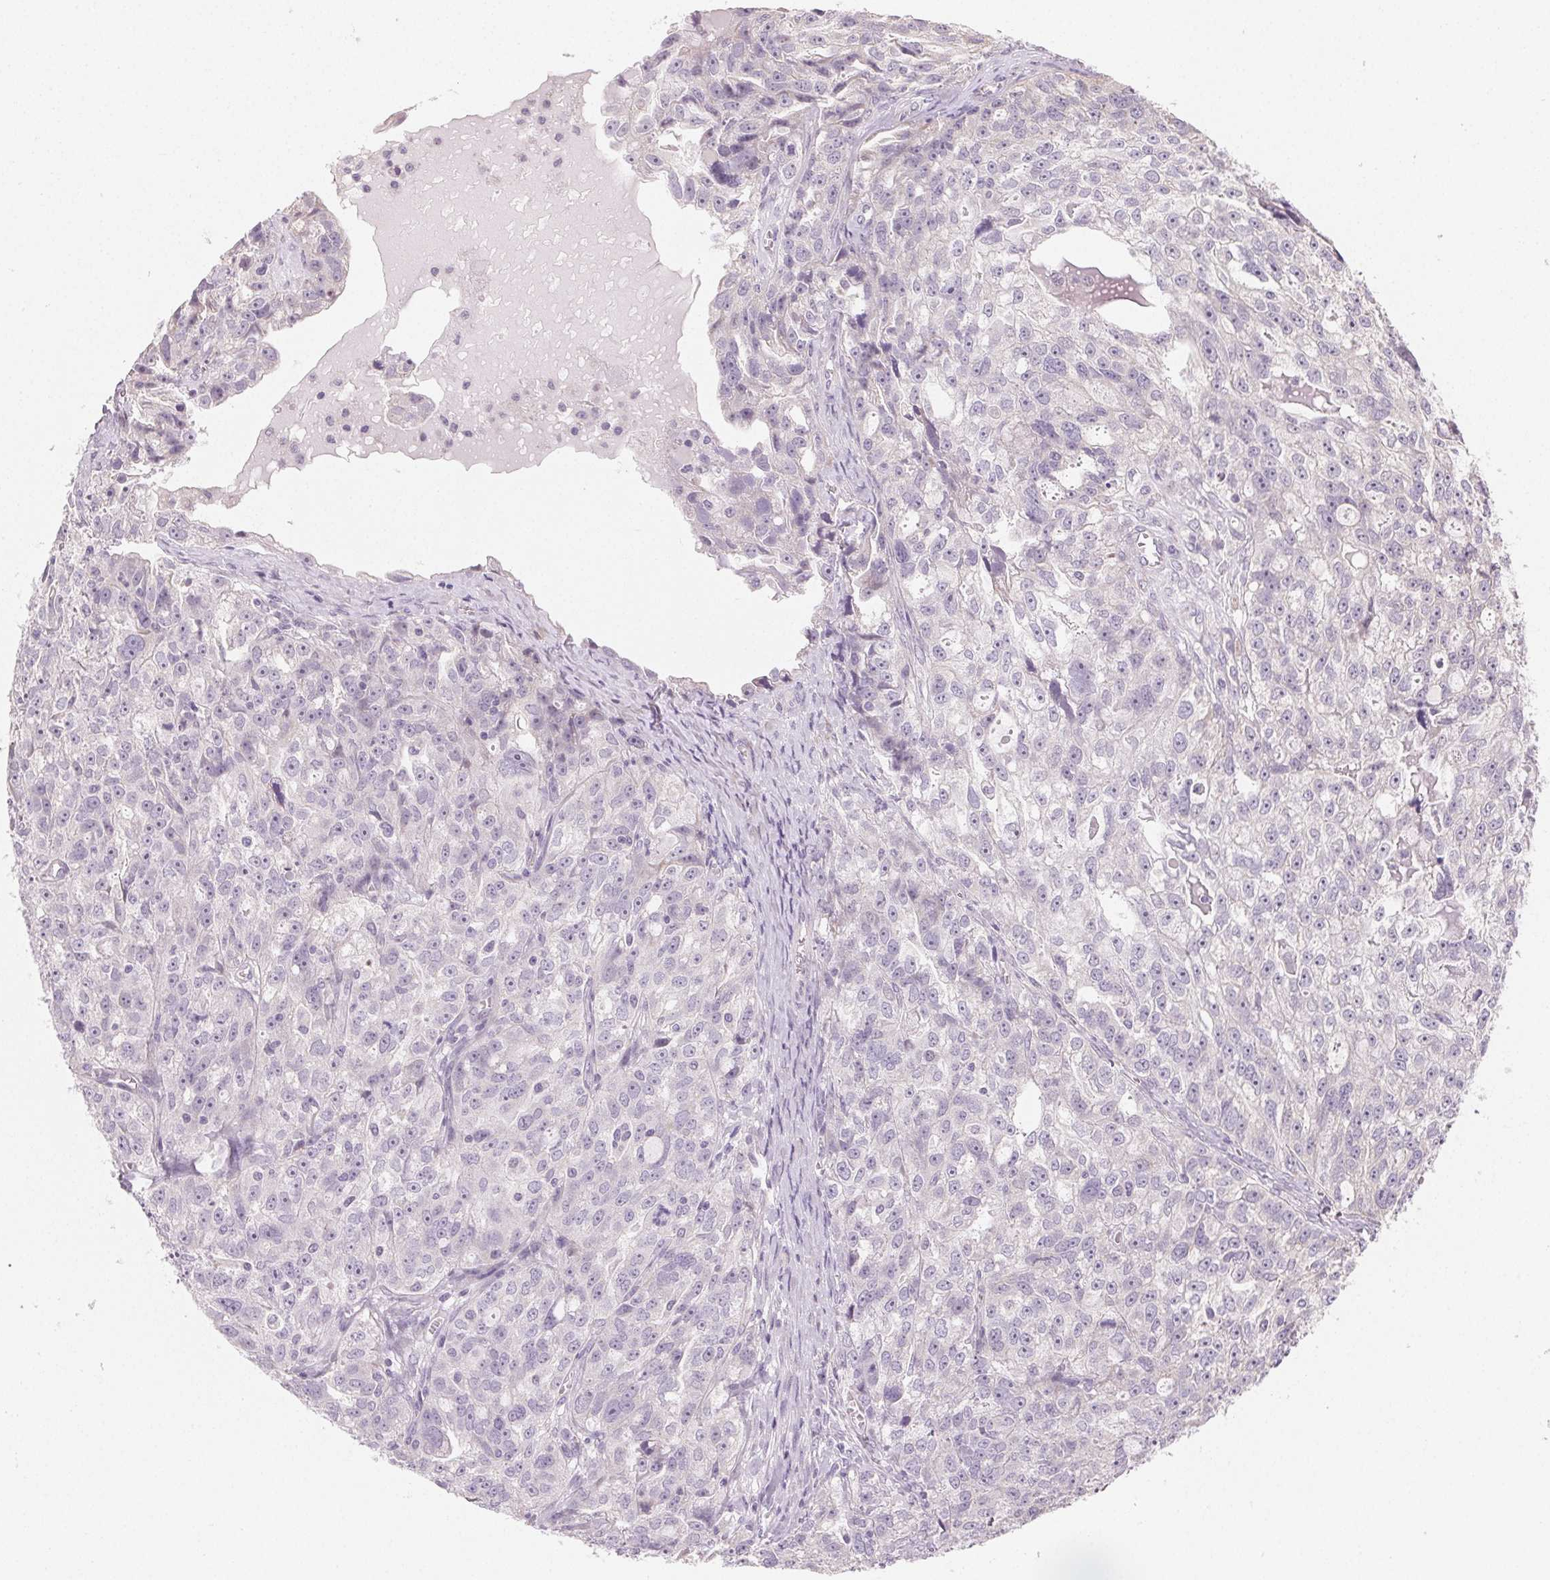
{"staining": {"intensity": "negative", "quantity": "none", "location": "none"}, "tissue": "ovarian cancer", "cell_type": "Tumor cells", "image_type": "cancer", "snomed": [{"axis": "morphology", "description": "Cystadenocarcinoma, serous, NOS"}, {"axis": "topography", "description": "Ovary"}], "caption": "The photomicrograph displays no staining of tumor cells in ovarian cancer (serous cystadenocarcinoma).", "gene": "MYBL1", "patient": {"sex": "female", "age": 51}}